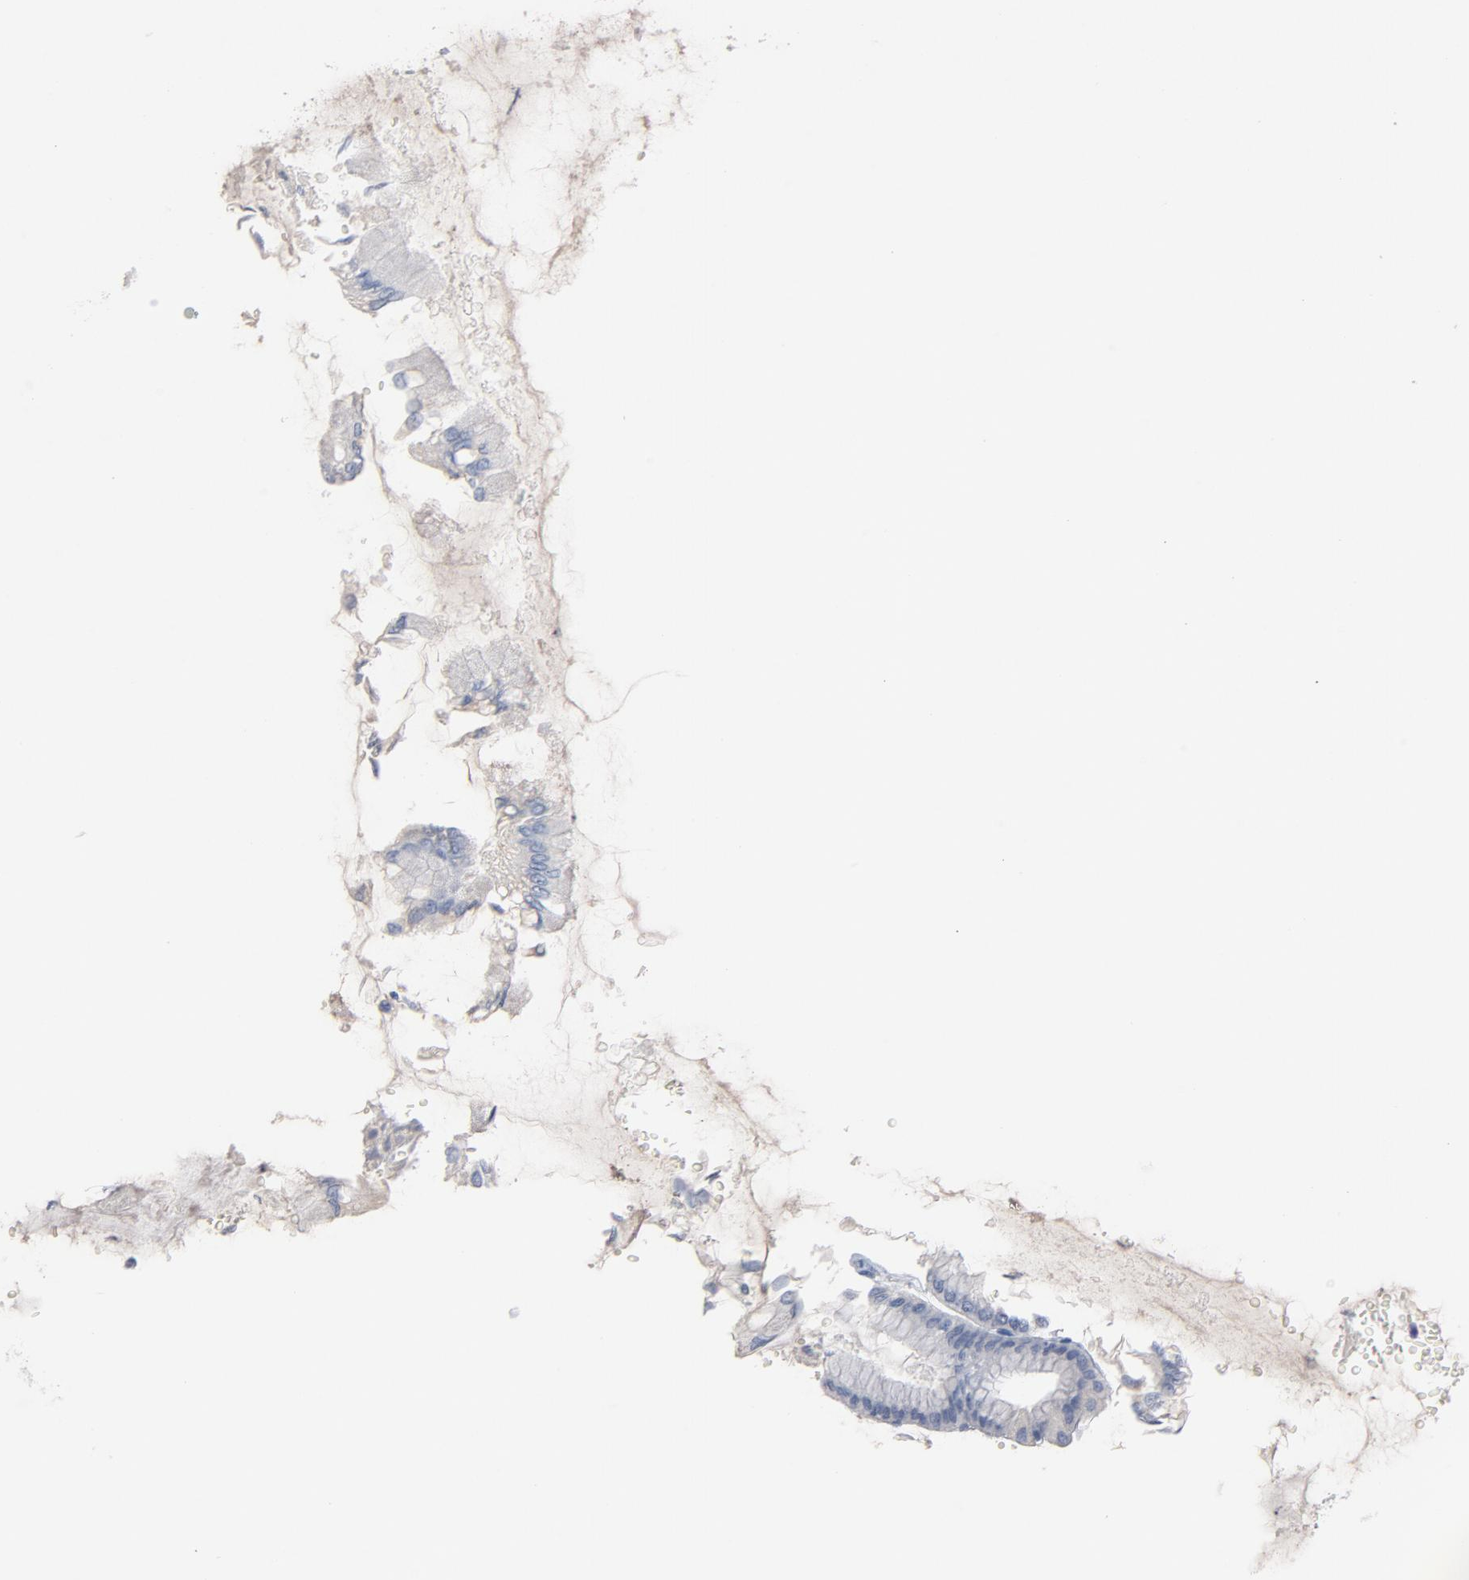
{"staining": {"intensity": "weak", "quantity": "<25%", "location": "cytoplasmic/membranous"}, "tissue": "stomach", "cell_type": "Glandular cells", "image_type": "normal", "snomed": [{"axis": "morphology", "description": "Normal tissue, NOS"}, {"axis": "topography", "description": "Stomach, upper"}], "caption": "IHC micrograph of unremarkable stomach stained for a protein (brown), which reveals no expression in glandular cells.", "gene": "ZCCHC13", "patient": {"sex": "female", "age": 56}}